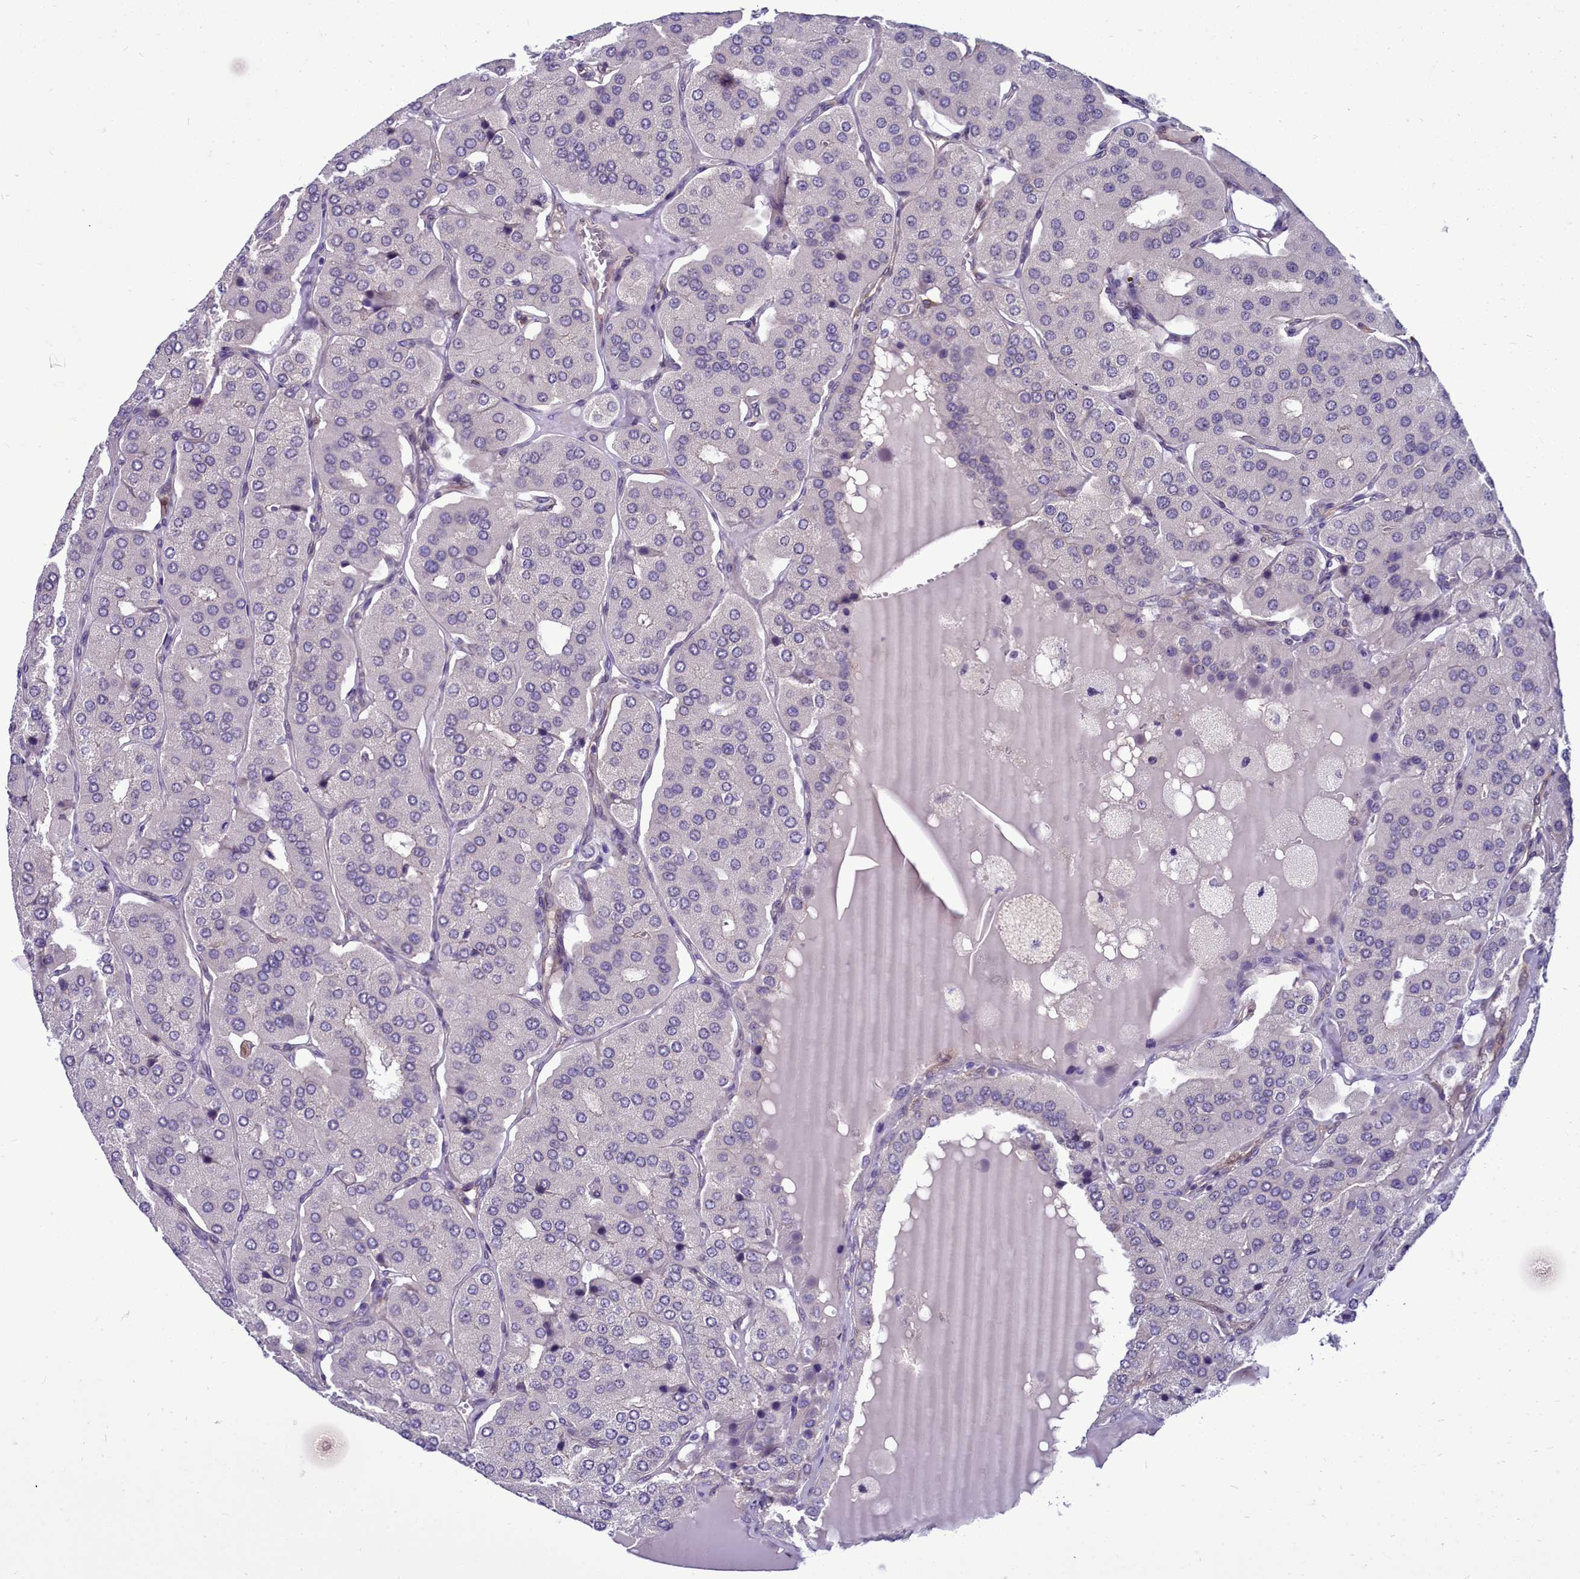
{"staining": {"intensity": "negative", "quantity": "none", "location": "none"}, "tissue": "parathyroid gland", "cell_type": "Glandular cells", "image_type": "normal", "snomed": [{"axis": "morphology", "description": "Normal tissue, NOS"}, {"axis": "morphology", "description": "Adenoma, NOS"}, {"axis": "topography", "description": "Parathyroid gland"}], "caption": "IHC histopathology image of benign human parathyroid gland stained for a protein (brown), which exhibits no expression in glandular cells. (Stains: DAB immunohistochemistry (IHC) with hematoxylin counter stain, Microscopy: brightfield microscopy at high magnification).", "gene": "BCAR1", "patient": {"sex": "female", "age": 86}}